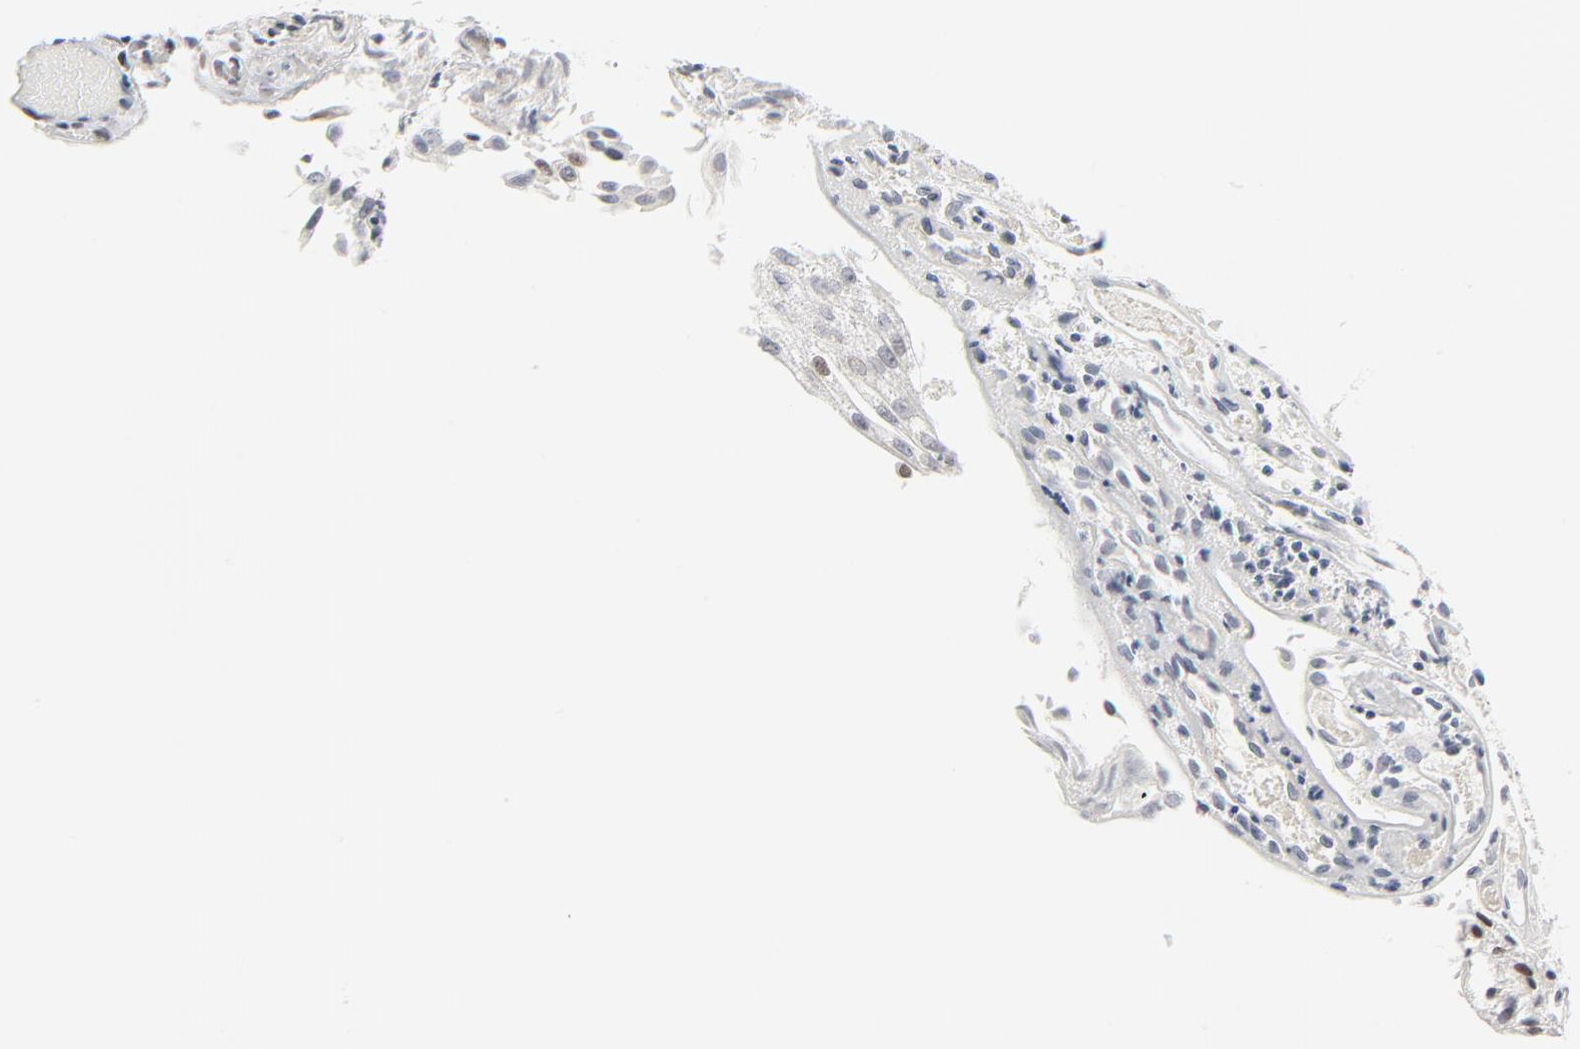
{"staining": {"intensity": "moderate", "quantity": "25%-75%", "location": "nuclear"}, "tissue": "urothelial cancer", "cell_type": "Tumor cells", "image_type": "cancer", "snomed": [{"axis": "morphology", "description": "Urothelial carcinoma, Low grade"}, {"axis": "topography", "description": "Urinary bladder"}], "caption": "Low-grade urothelial carcinoma stained with a brown dye exhibits moderate nuclear positive positivity in approximately 25%-75% of tumor cells.", "gene": "ERCC1", "patient": {"sex": "male", "age": 86}}